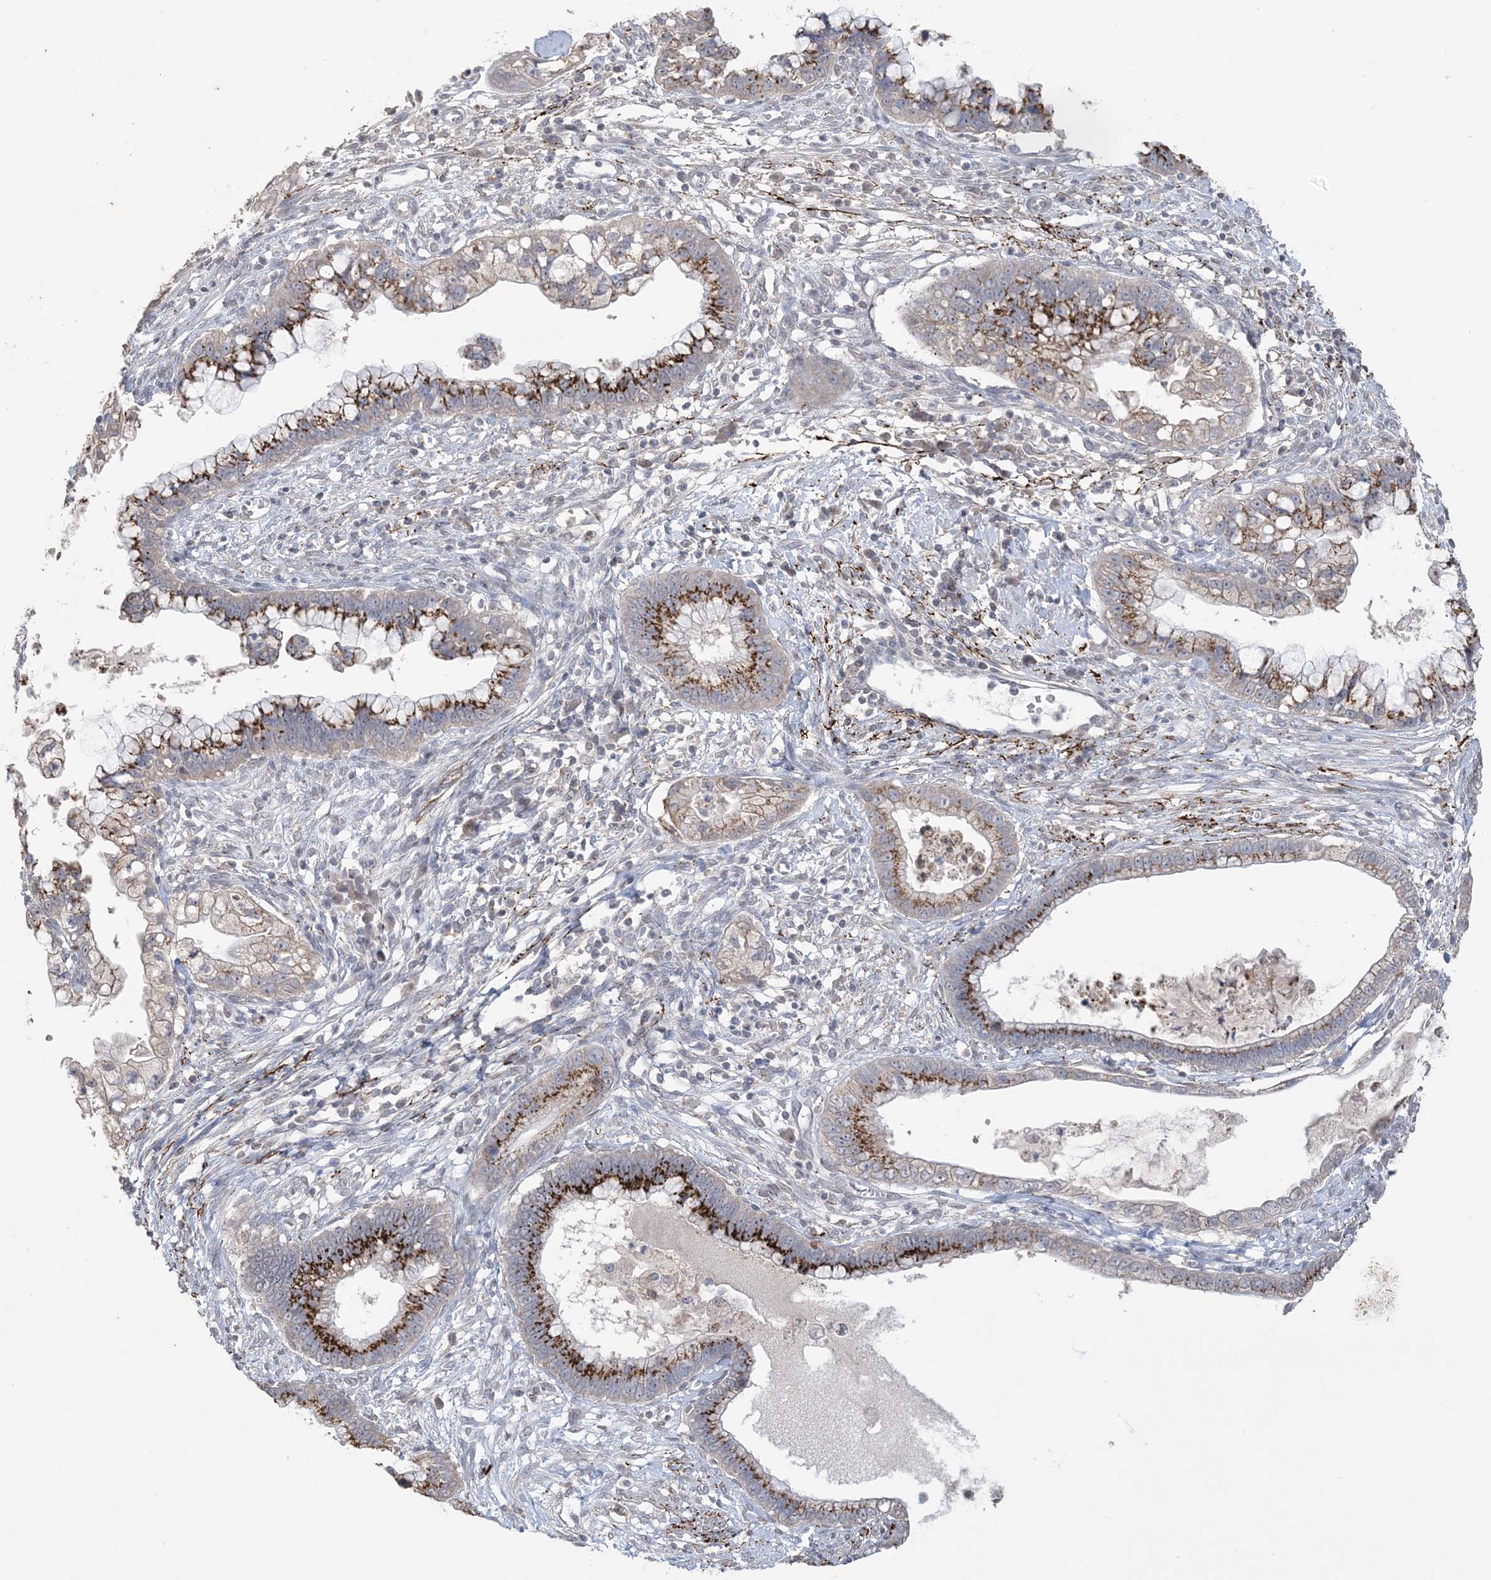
{"staining": {"intensity": "strong", "quantity": ">75%", "location": "cytoplasmic/membranous"}, "tissue": "cervical cancer", "cell_type": "Tumor cells", "image_type": "cancer", "snomed": [{"axis": "morphology", "description": "Adenocarcinoma, NOS"}, {"axis": "topography", "description": "Cervix"}], "caption": "Cervical adenocarcinoma stained for a protein (brown) shows strong cytoplasmic/membranous positive positivity in about >75% of tumor cells.", "gene": "XRN1", "patient": {"sex": "female", "age": 44}}